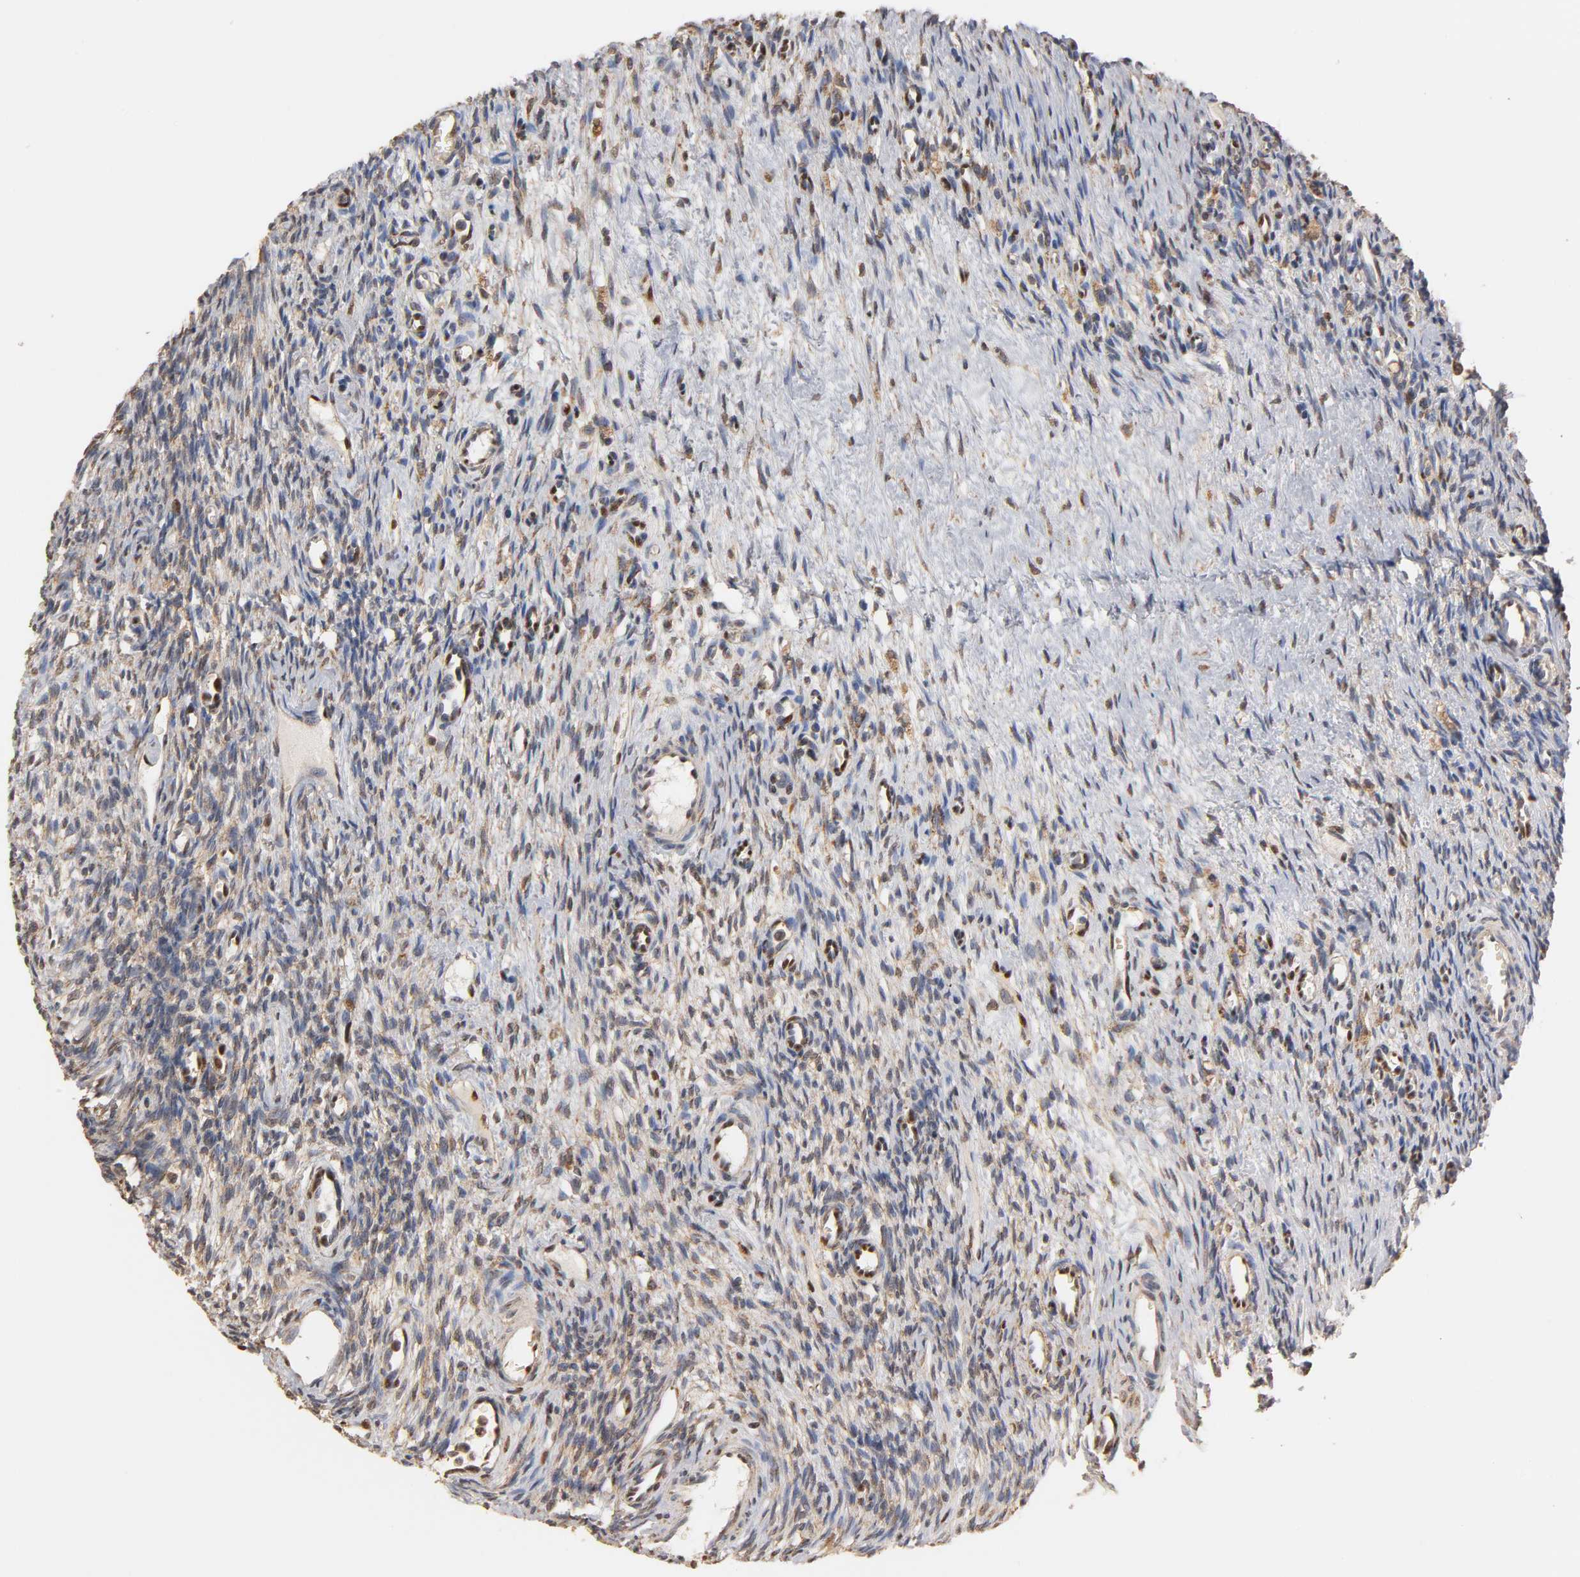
{"staining": {"intensity": "weak", "quantity": "<25%", "location": "cytoplasmic/membranous"}, "tissue": "ovary", "cell_type": "Follicle cells", "image_type": "normal", "snomed": [{"axis": "morphology", "description": "Normal tissue, NOS"}, {"axis": "topography", "description": "Ovary"}], "caption": "DAB immunohistochemical staining of unremarkable human ovary exhibits no significant expression in follicle cells.", "gene": "PKN1", "patient": {"sex": "female", "age": 33}}